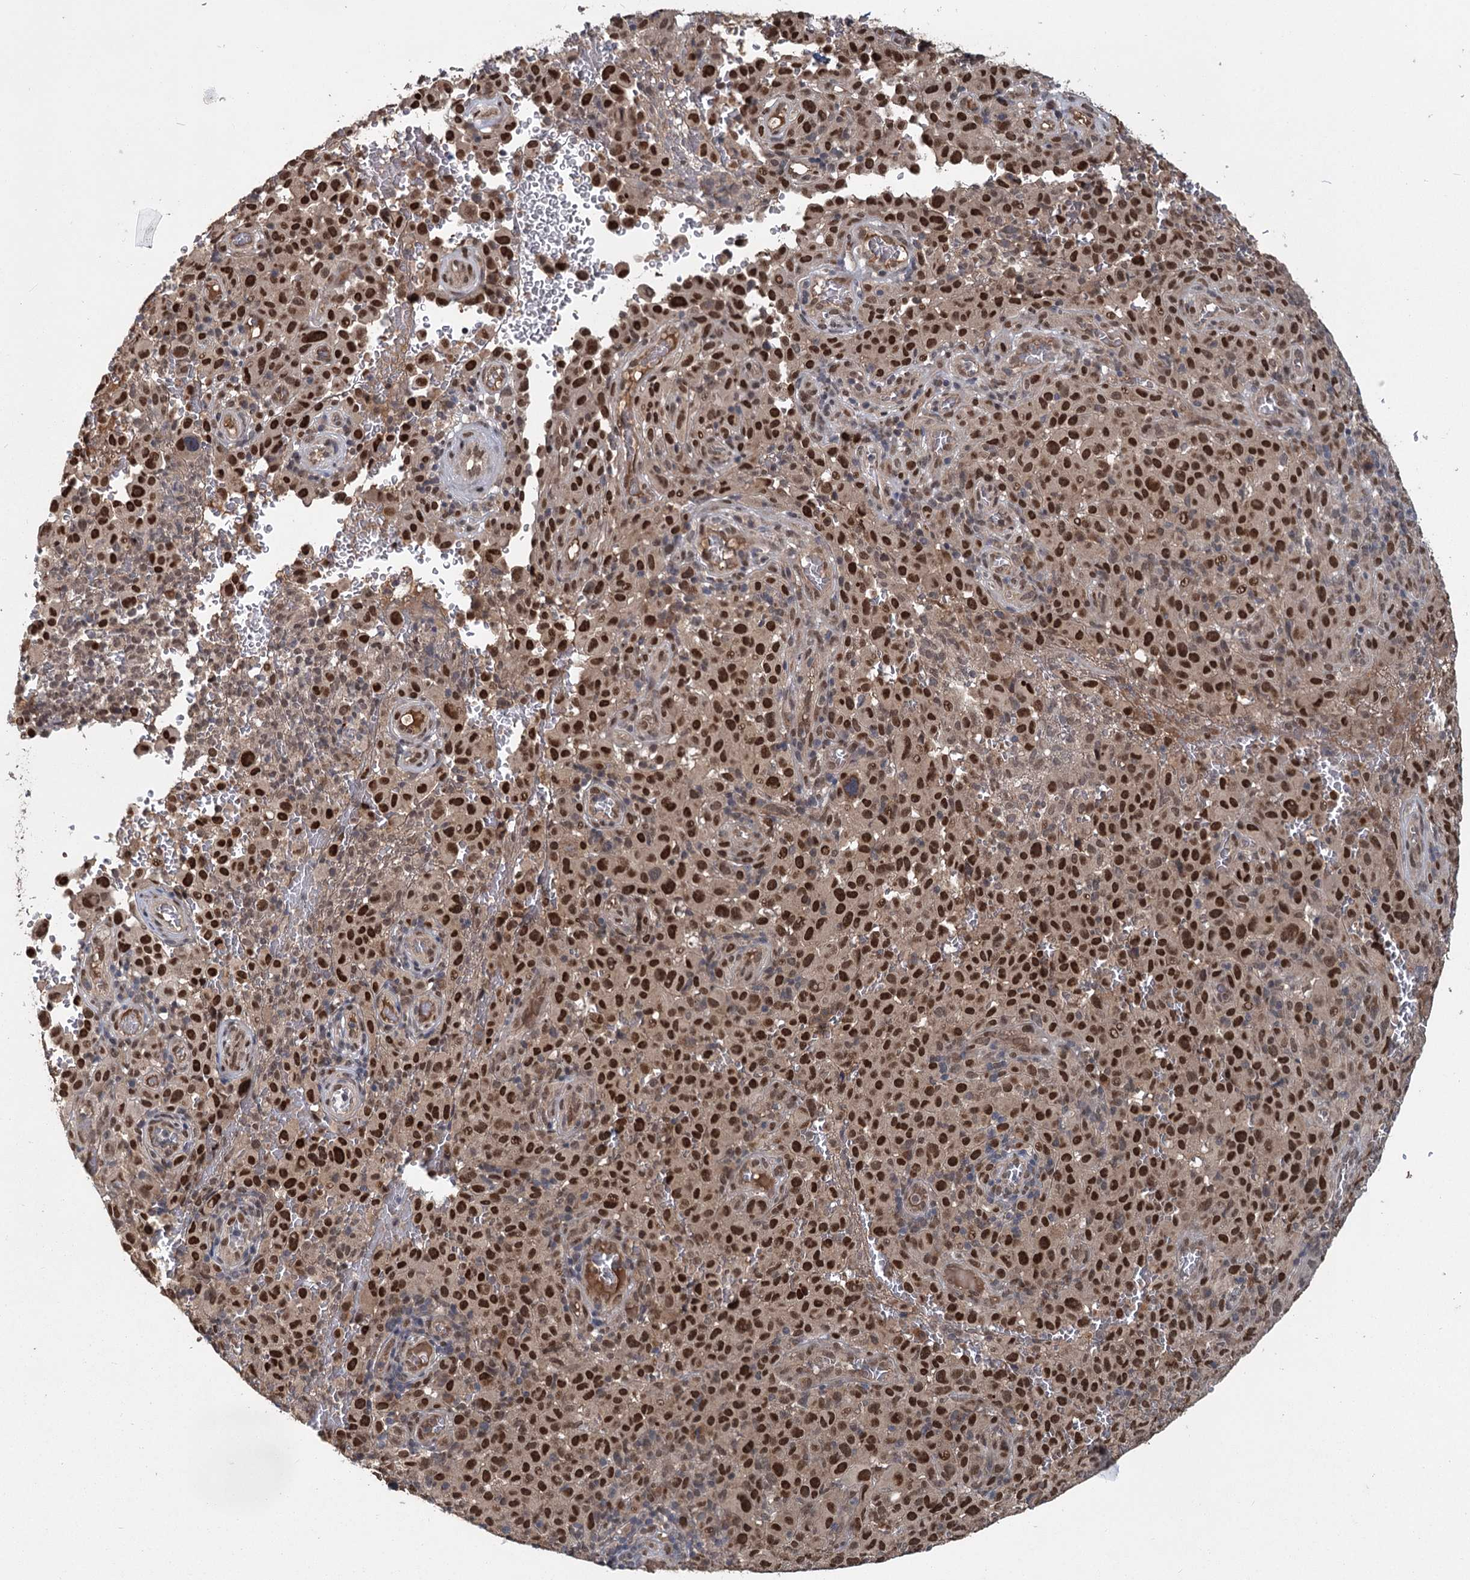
{"staining": {"intensity": "strong", "quantity": ">75%", "location": "nuclear"}, "tissue": "melanoma", "cell_type": "Tumor cells", "image_type": "cancer", "snomed": [{"axis": "morphology", "description": "Malignant melanoma, NOS"}, {"axis": "topography", "description": "Skin"}], "caption": "Protein expression analysis of human malignant melanoma reveals strong nuclear positivity in approximately >75% of tumor cells.", "gene": "MYG1", "patient": {"sex": "female", "age": 82}}